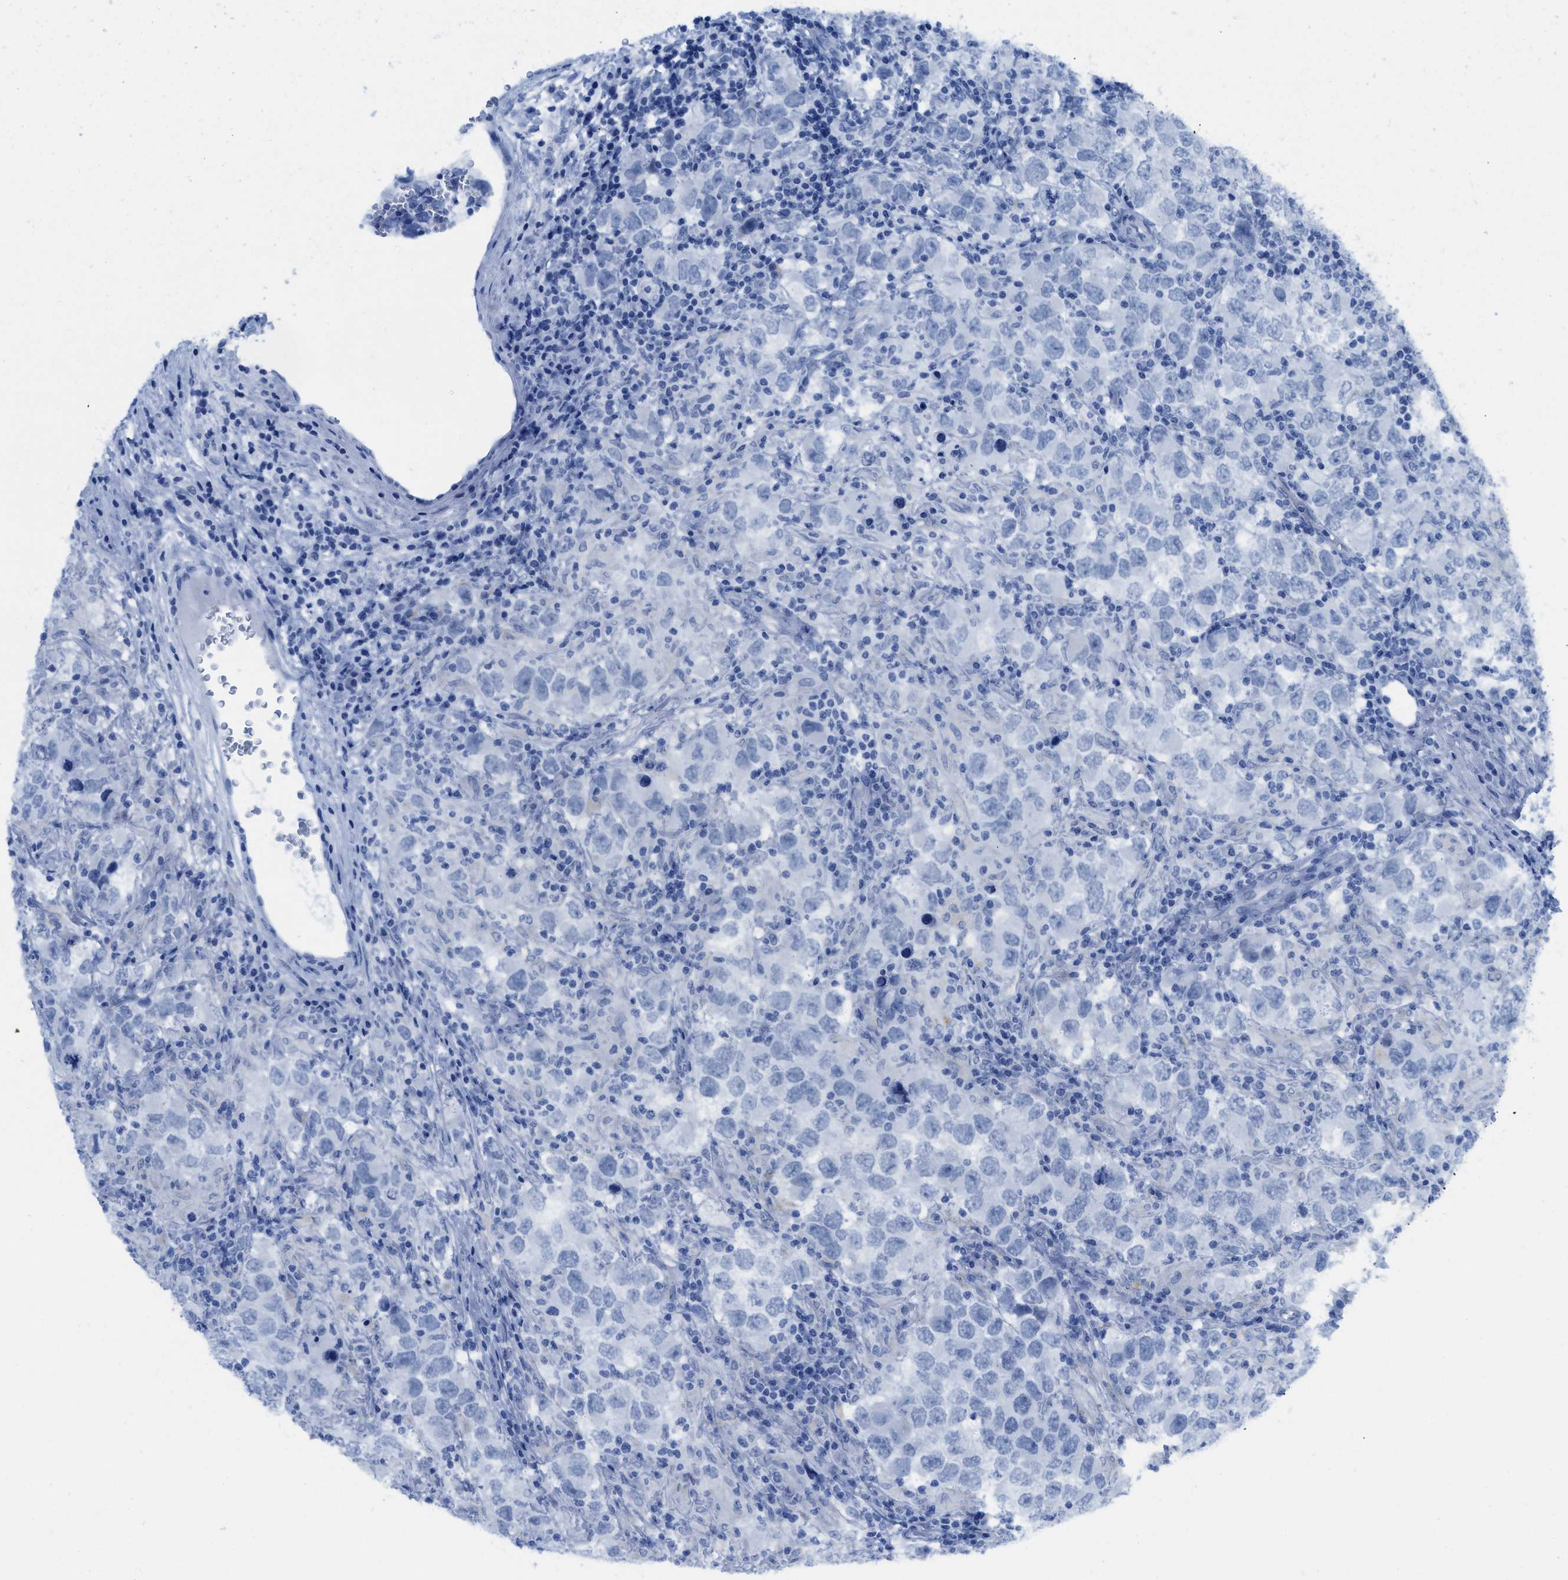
{"staining": {"intensity": "negative", "quantity": "none", "location": "none"}, "tissue": "testis cancer", "cell_type": "Tumor cells", "image_type": "cancer", "snomed": [{"axis": "morphology", "description": "Carcinoma, Embryonal, NOS"}, {"axis": "topography", "description": "Testis"}], "caption": "The immunohistochemistry image has no significant expression in tumor cells of testis cancer (embryonal carcinoma) tissue. (IHC, brightfield microscopy, high magnification).", "gene": "WDR4", "patient": {"sex": "male", "age": 21}}